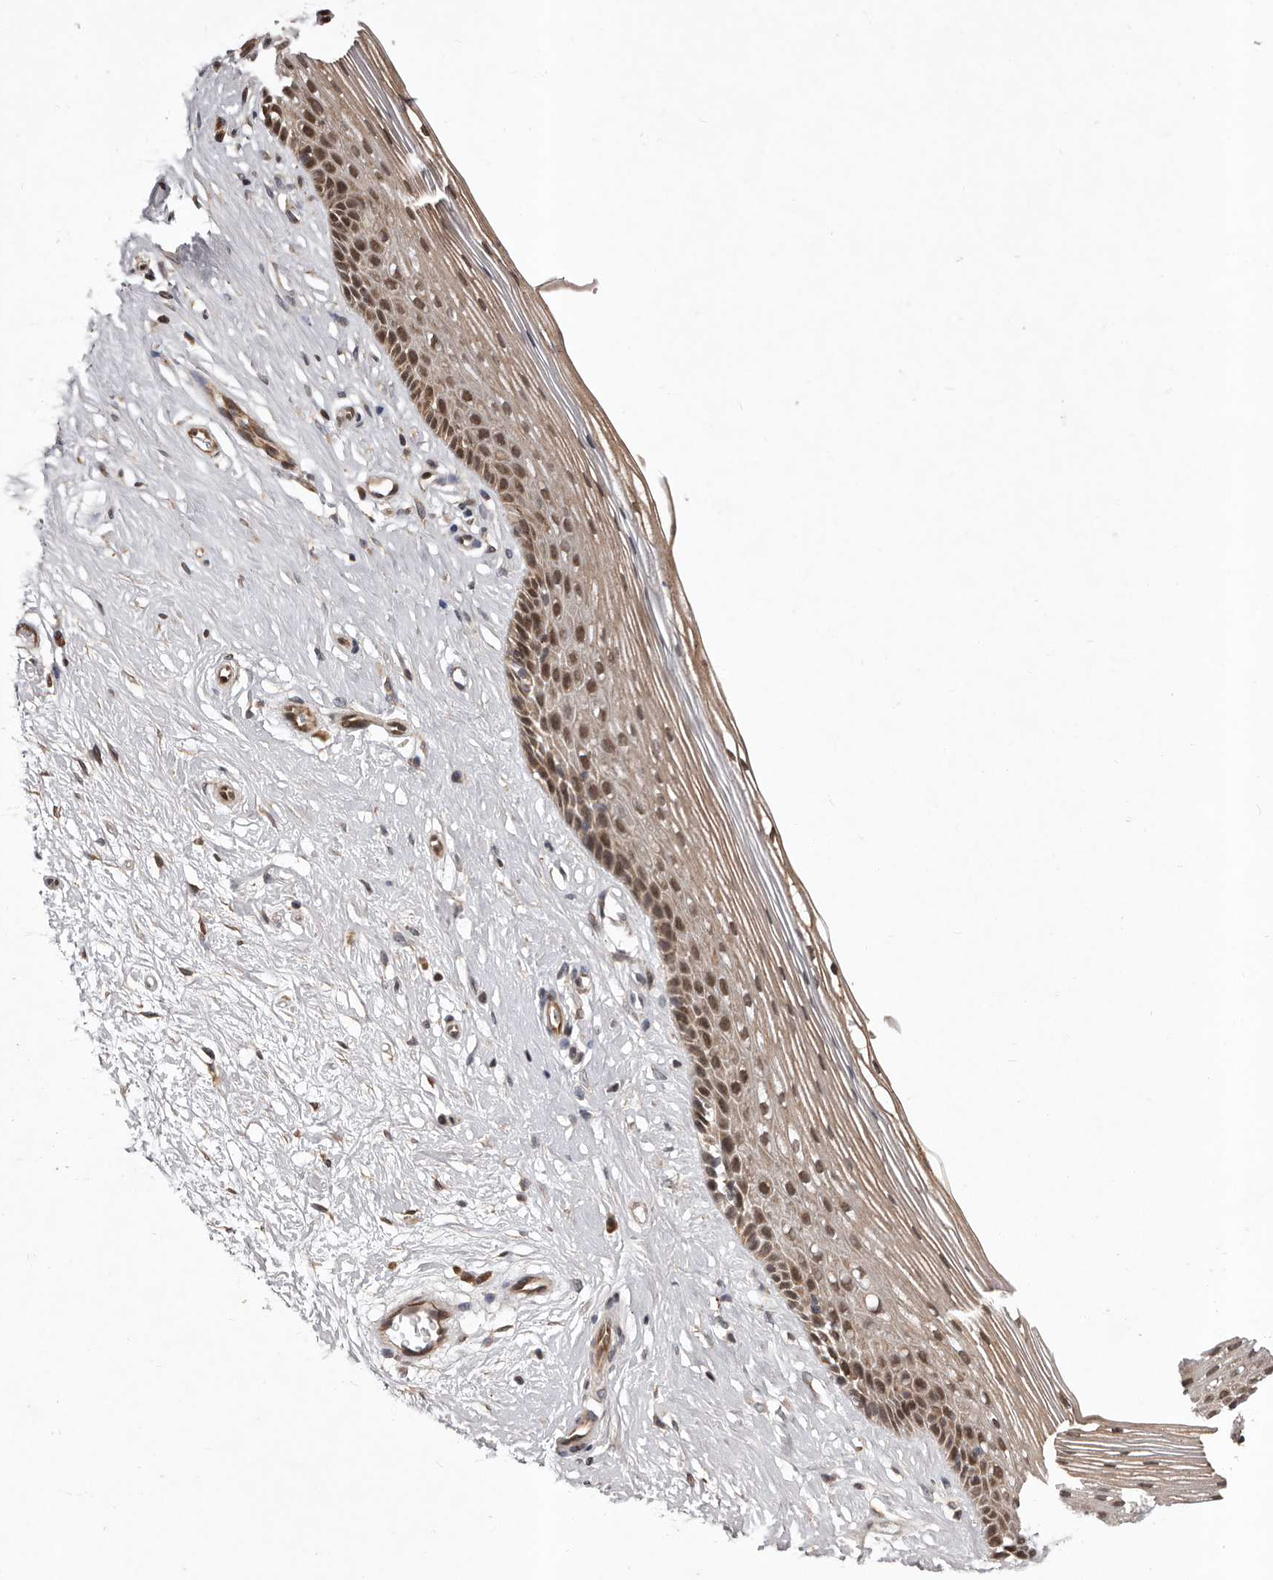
{"staining": {"intensity": "moderate", "quantity": ">75%", "location": "cytoplasmic/membranous,nuclear"}, "tissue": "vagina", "cell_type": "Squamous epithelial cells", "image_type": "normal", "snomed": [{"axis": "morphology", "description": "Normal tissue, NOS"}, {"axis": "topography", "description": "Vagina"}], "caption": "High-power microscopy captured an immunohistochemistry (IHC) micrograph of benign vagina, revealing moderate cytoplasmic/membranous,nuclear expression in about >75% of squamous epithelial cells. Immunohistochemistry stains the protein in brown and the nuclei are stained blue.", "gene": "GADD45B", "patient": {"sex": "female", "age": 46}}